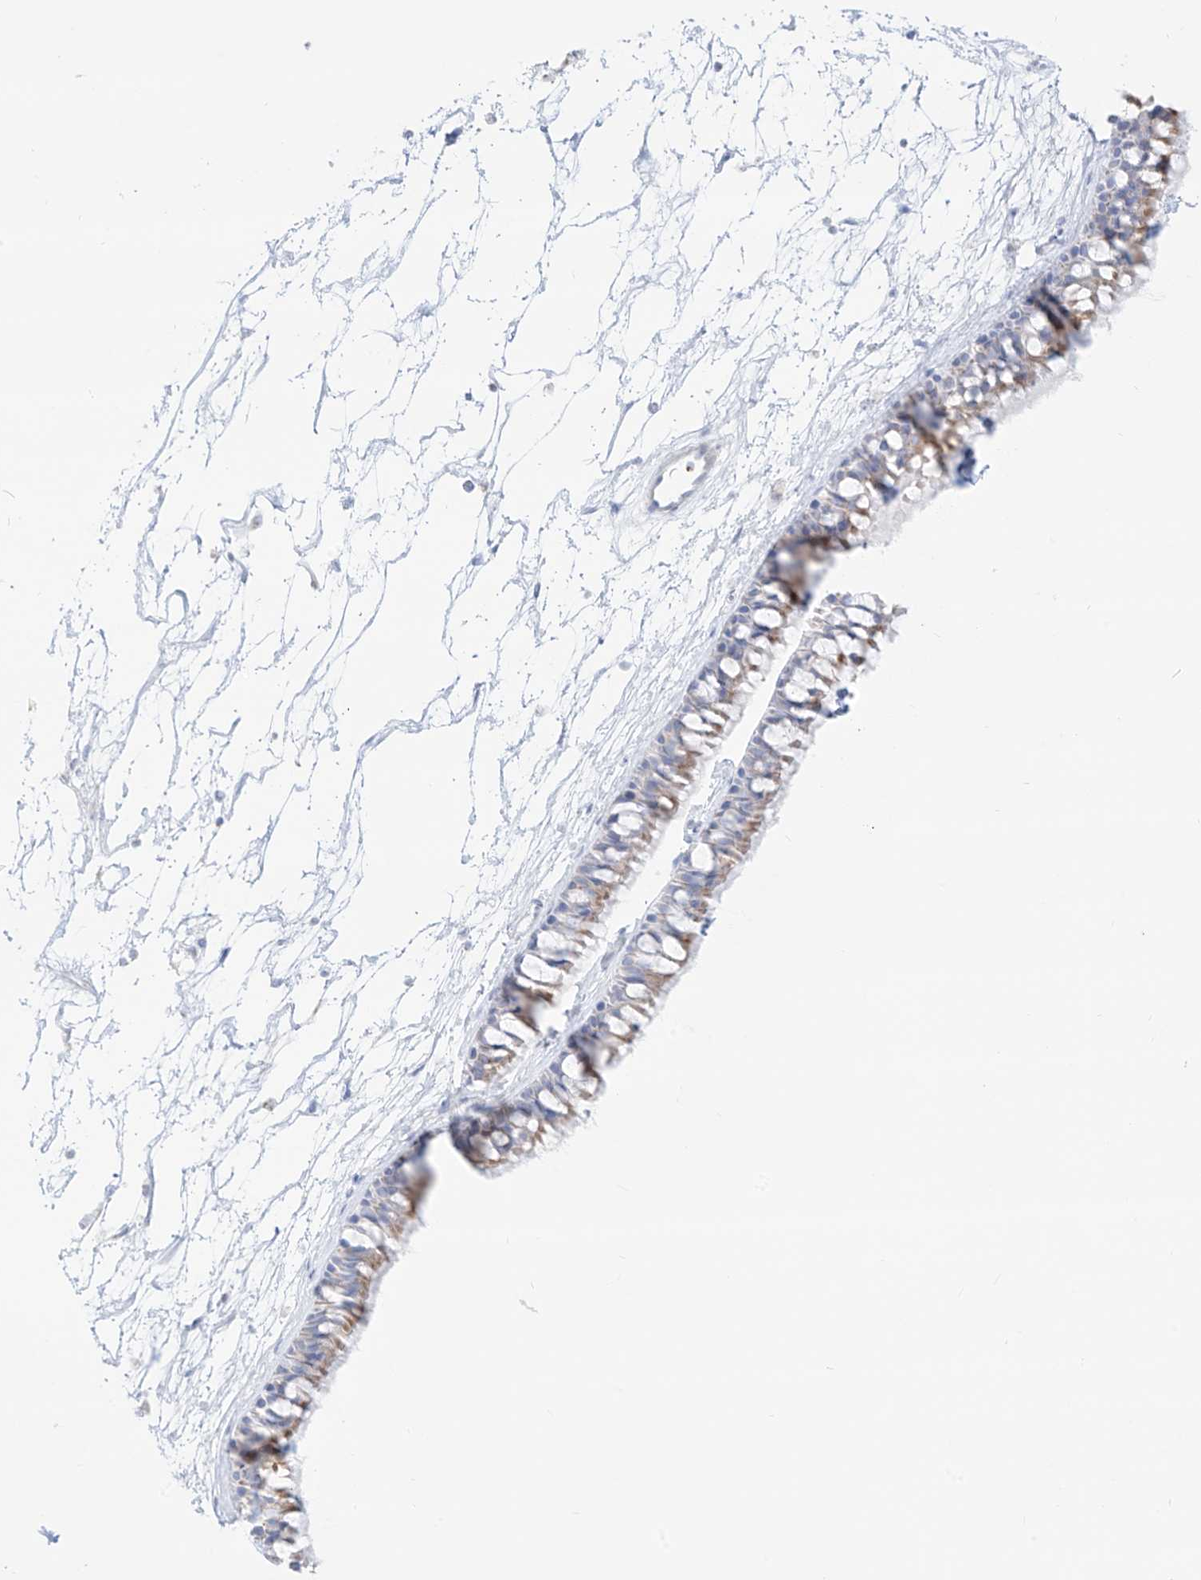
{"staining": {"intensity": "moderate", "quantity": "25%-75%", "location": "cytoplasmic/membranous"}, "tissue": "nasopharynx", "cell_type": "Respiratory epithelial cells", "image_type": "normal", "snomed": [{"axis": "morphology", "description": "Normal tissue, NOS"}, {"axis": "topography", "description": "Nasopharynx"}], "caption": "A histopathology image of nasopharynx stained for a protein shows moderate cytoplasmic/membranous brown staining in respiratory epithelial cells.", "gene": "SLC26A3", "patient": {"sex": "male", "age": 64}}